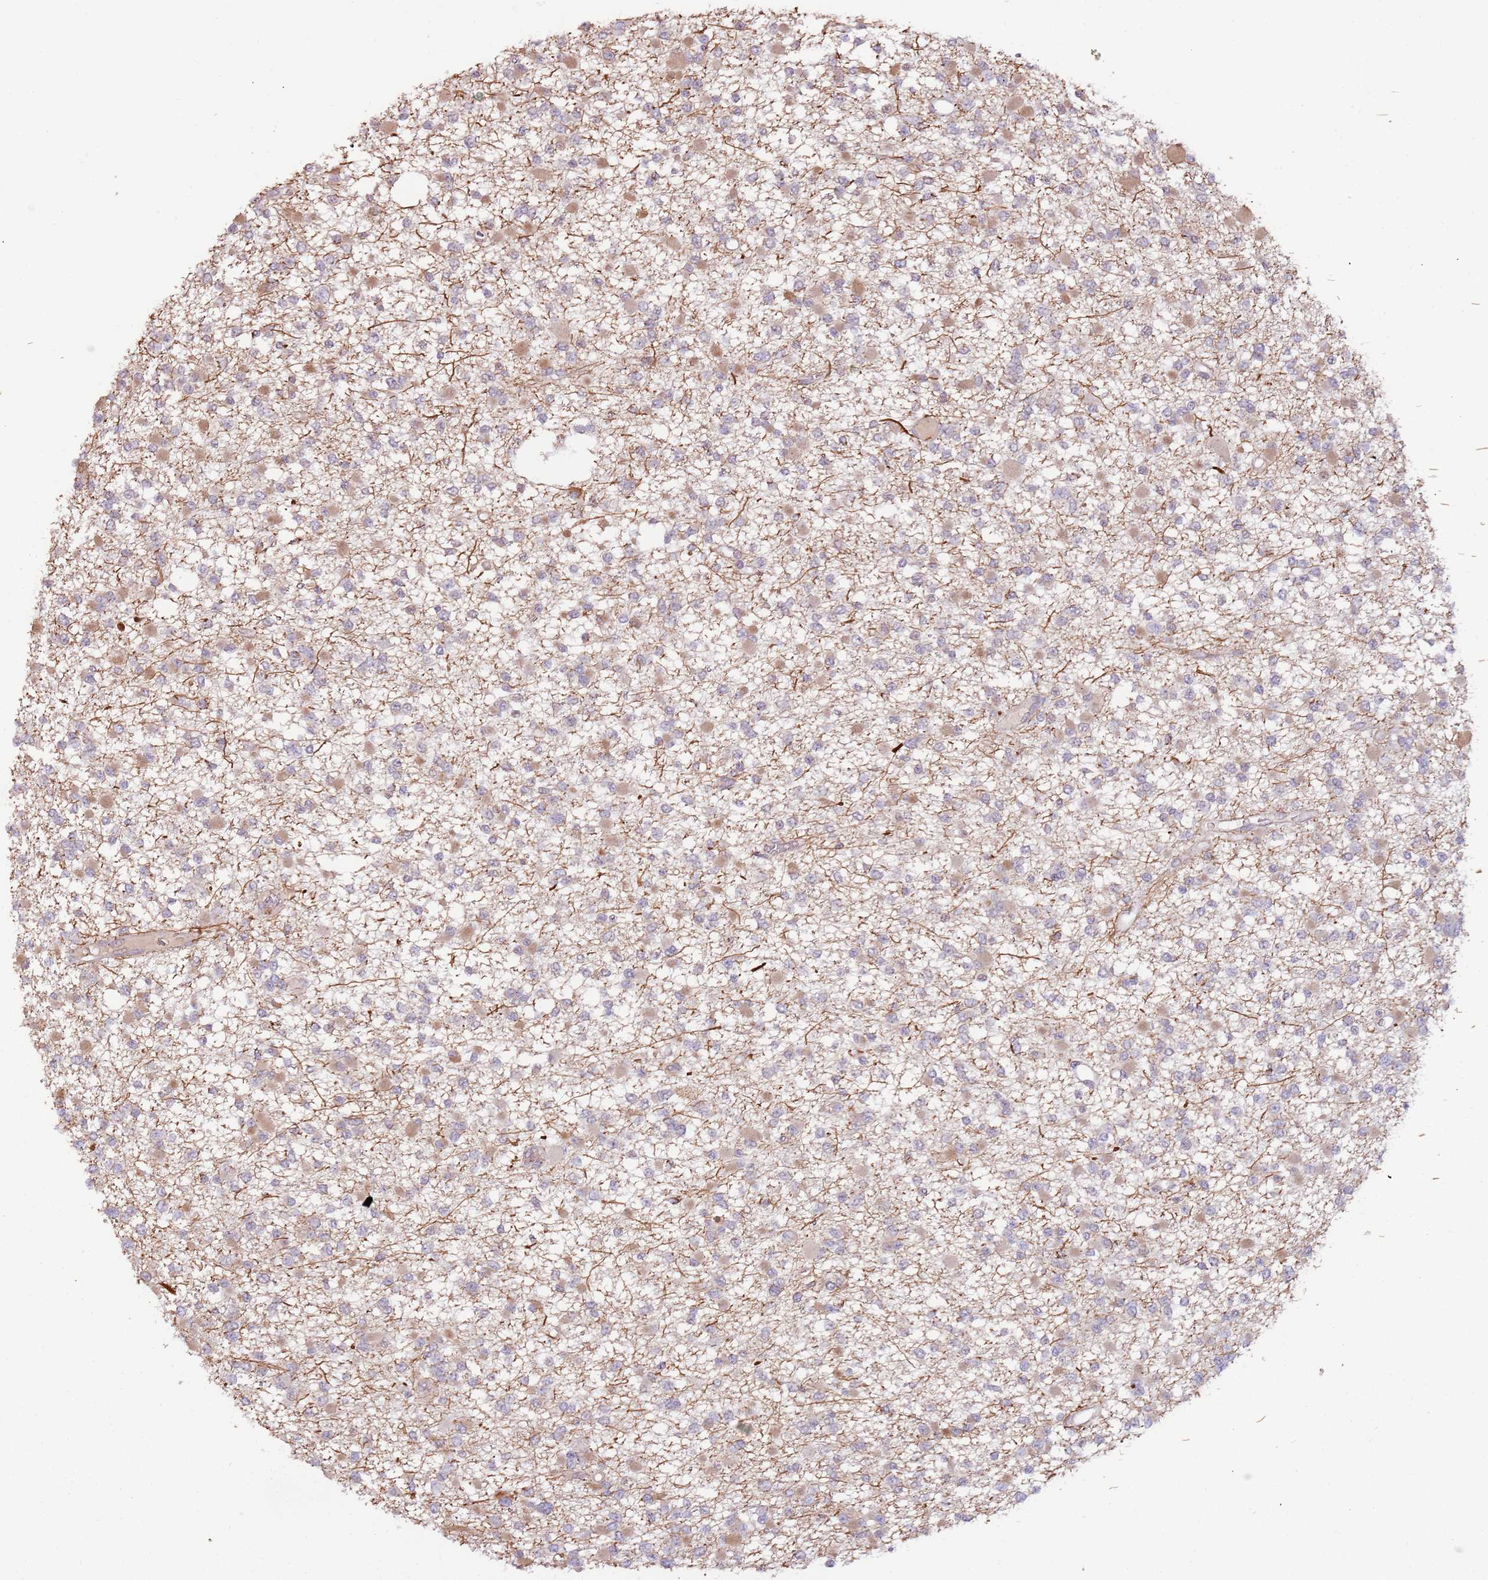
{"staining": {"intensity": "weak", "quantity": "<25%", "location": "cytoplasmic/membranous"}, "tissue": "glioma", "cell_type": "Tumor cells", "image_type": "cancer", "snomed": [{"axis": "morphology", "description": "Glioma, malignant, Low grade"}, {"axis": "topography", "description": "Brain"}], "caption": "IHC of malignant low-grade glioma displays no expression in tumor cells.", "gene": "ULK3", "patient": {"sex": "female", "age": 22}}